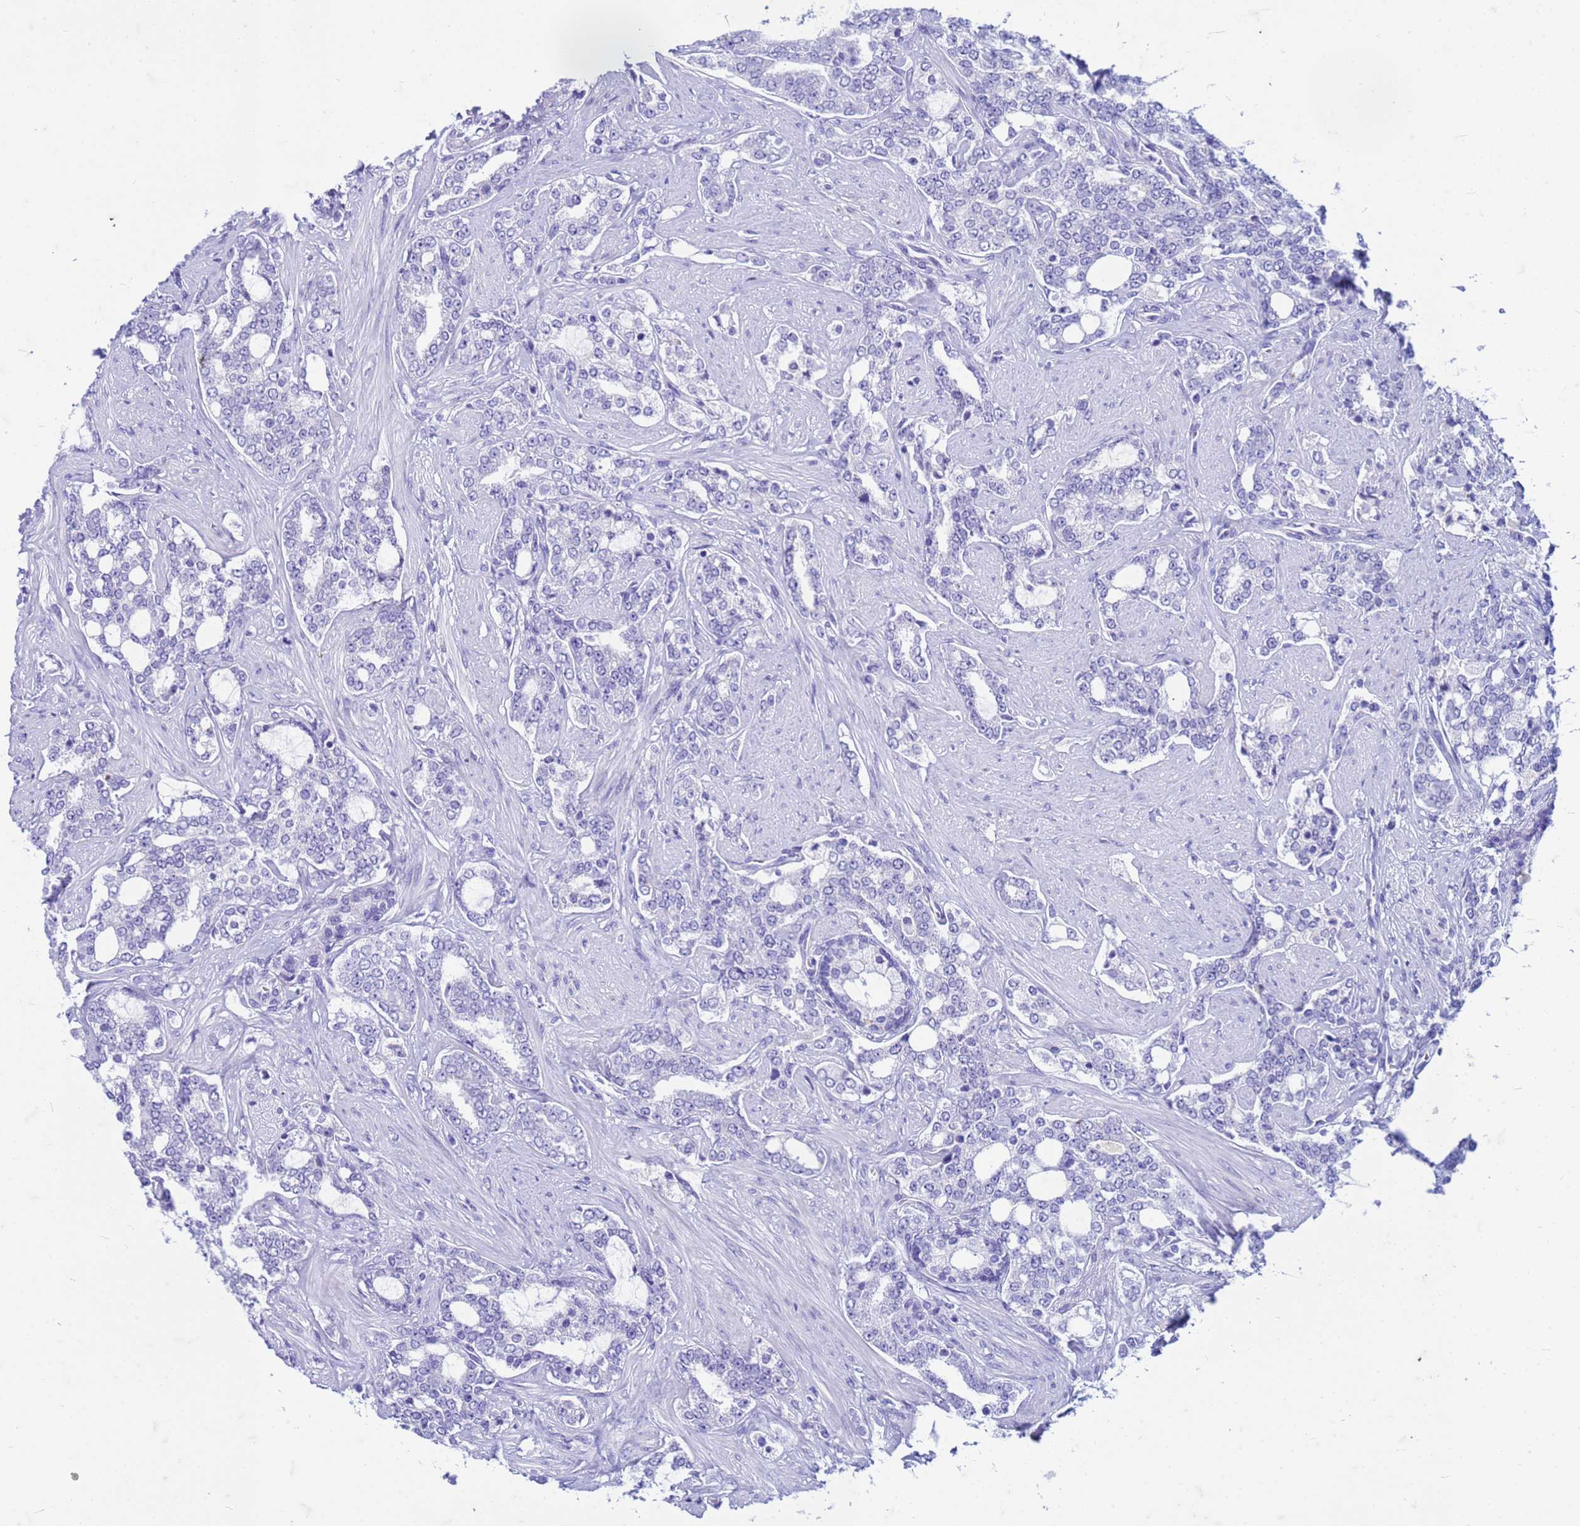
{"staining": {"intensity": "negative", "quantity": "none", "location": "none"}, "tissue": "prostate cancer", "cell_type": "Tumor cells", "image_type": "cancer", "snomed": [{"axis": "morphology", "description": "Adenocarcinoma, High grade"}, {"axis": "topography", "description": "Prostate"}], "caption": "Immunohistochemical staining of human prostate cancer exhibits no significant staining in tumor cells.", "gene": "CFAP100", "patient": {"sex": "male", "age": 64}}